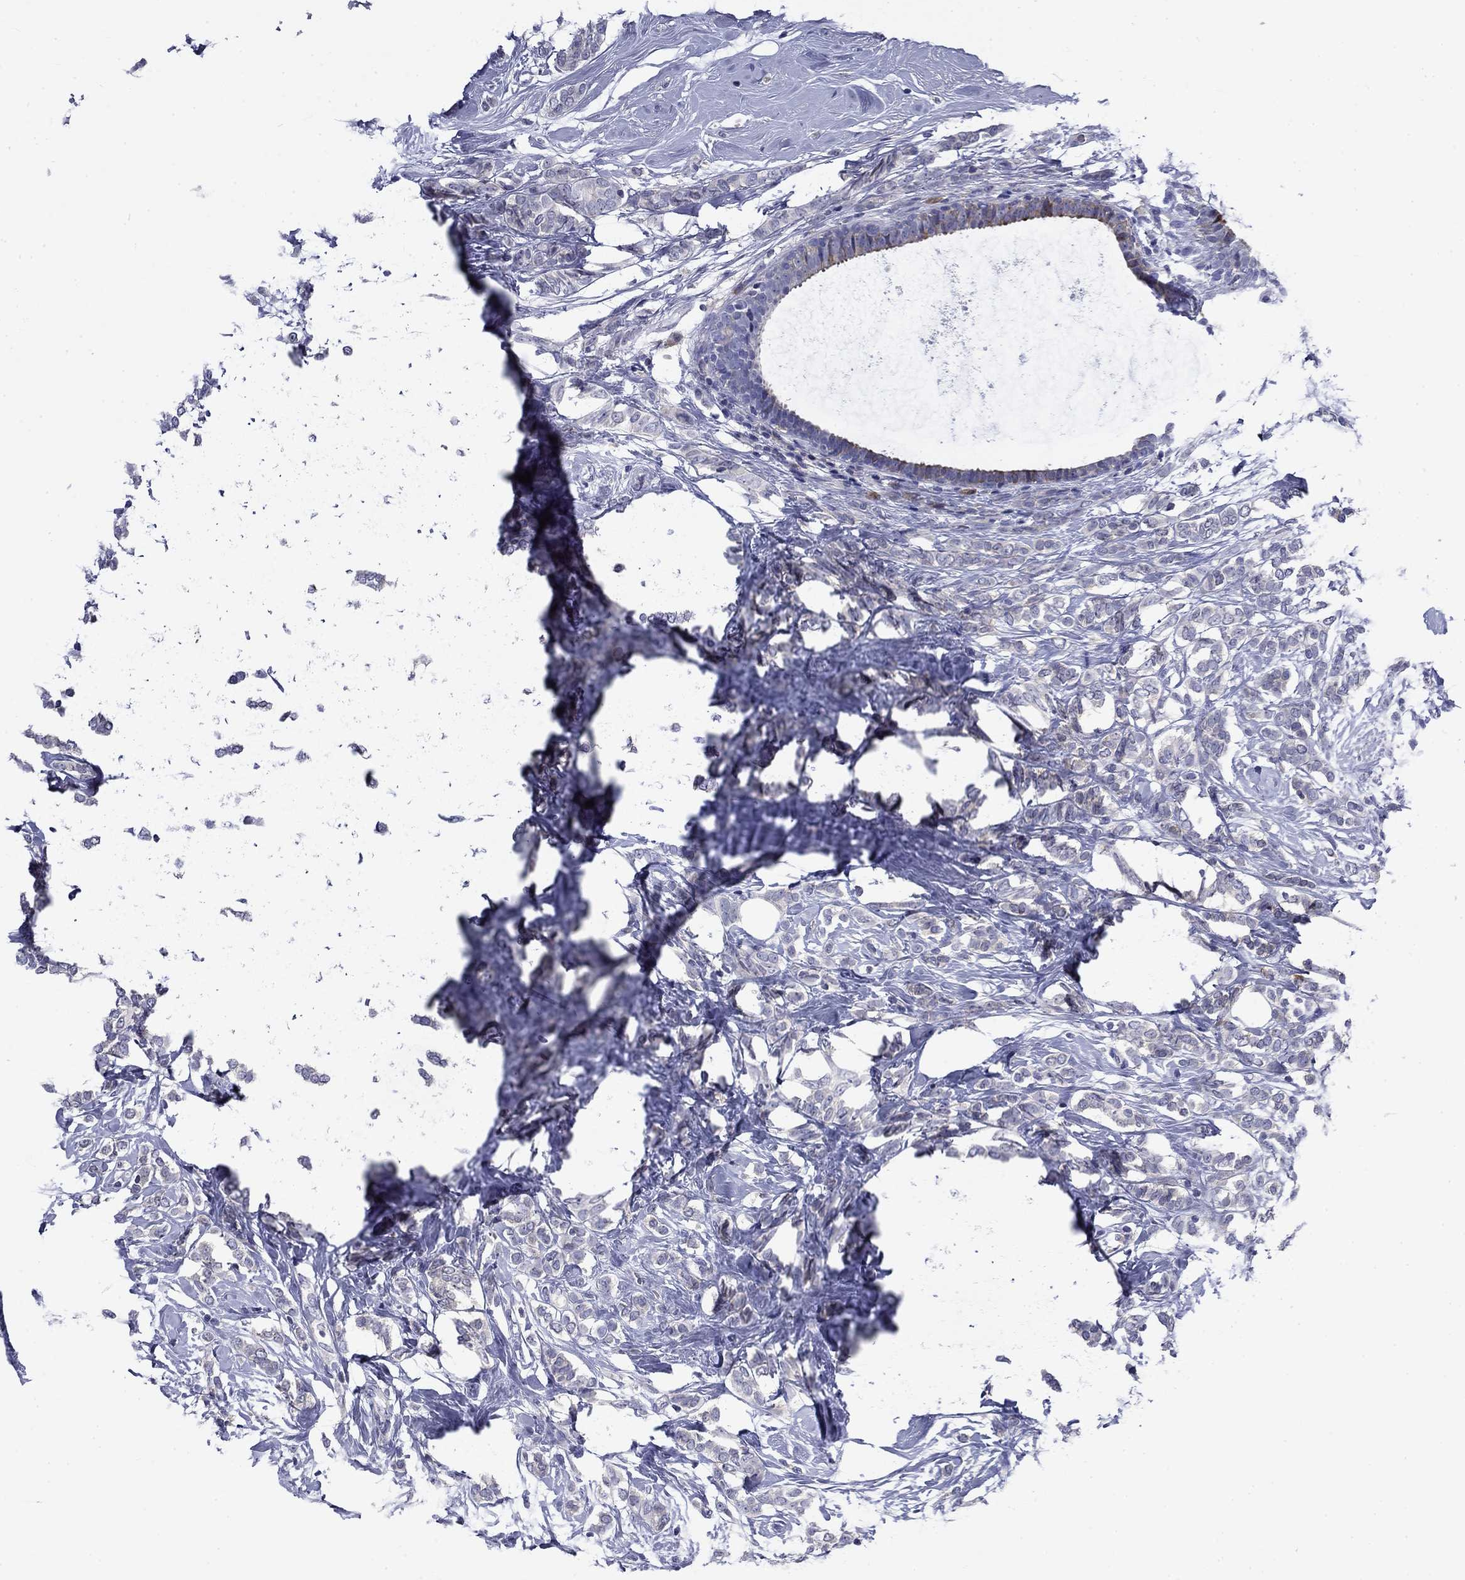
{"staining": {"intensity": "negative", "quantity": "none", "location": "none"}, "tissue": "breast cancer", "cell_type": "Tumor cells", "image_type": "cancer", "snomed": [{"axis": "morphology", "description": "Lobular carcinoma"}, {"axis": "topography", "description": "Breast"}], "caption": "IHC micrograph of human breast cancer (lobular carcinoma) stained for a protein (brown), which shows no positivity in tumor cells.", "gene": "POU2F2", "patient": {"sex": "female", "age": 49}}